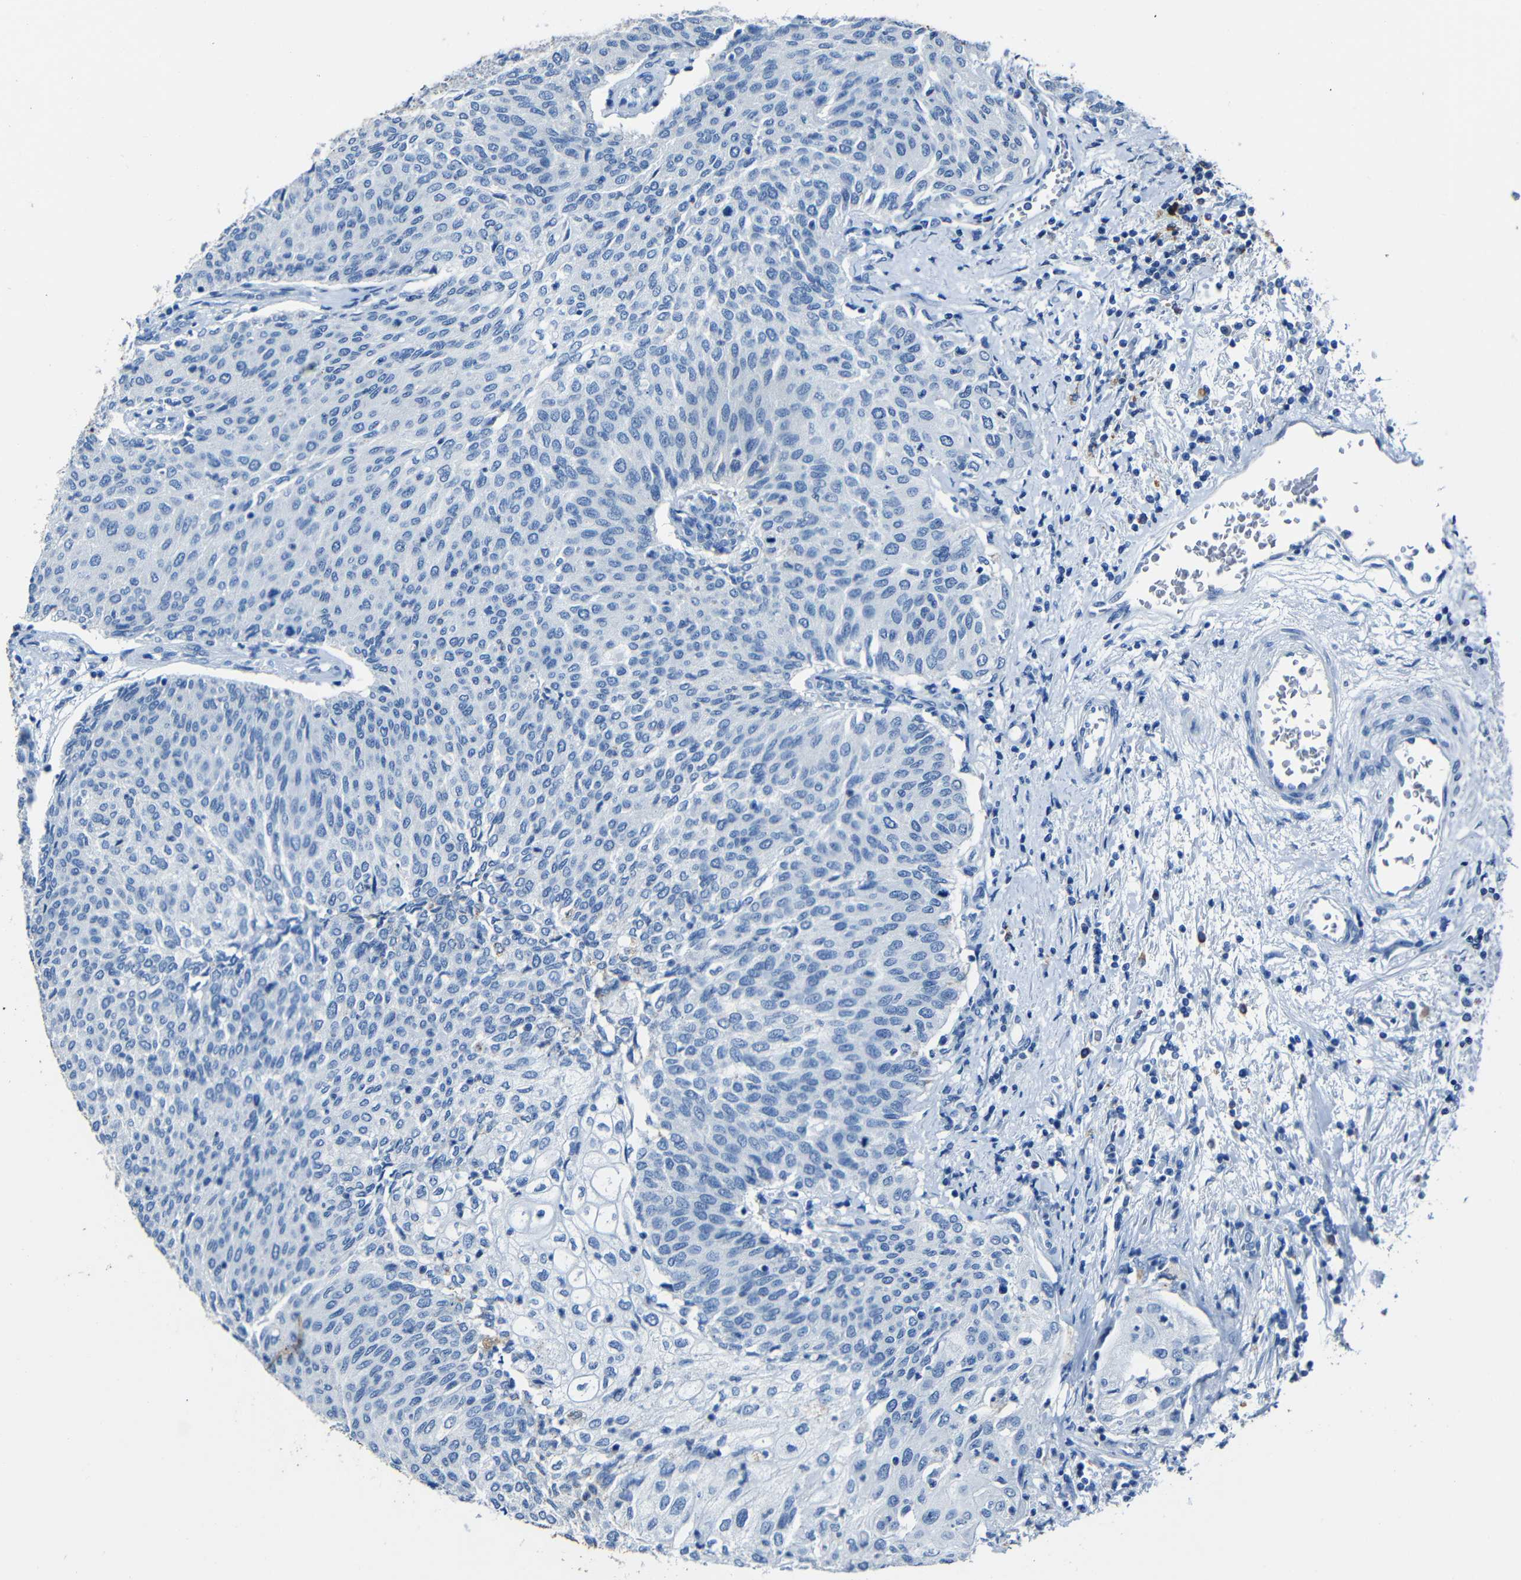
{"staining": {"intensity": "negative", "quantity": "none", "location": "none"}, "tissue": "urothelial cancer", "cell_type": "Tumor cells", "image_type": "cancer", "snomed": [{"axis": "morphology", "description": "Urothelial carcinoma, Low grade"}, {"axis": "topography", "description": "Urinary bladder"}], "caption": "There is no significant positivity in tumor cells of urothelial cancer.", "gene": "CLDN11", "patient": {"sex": "female", "age": 79}}